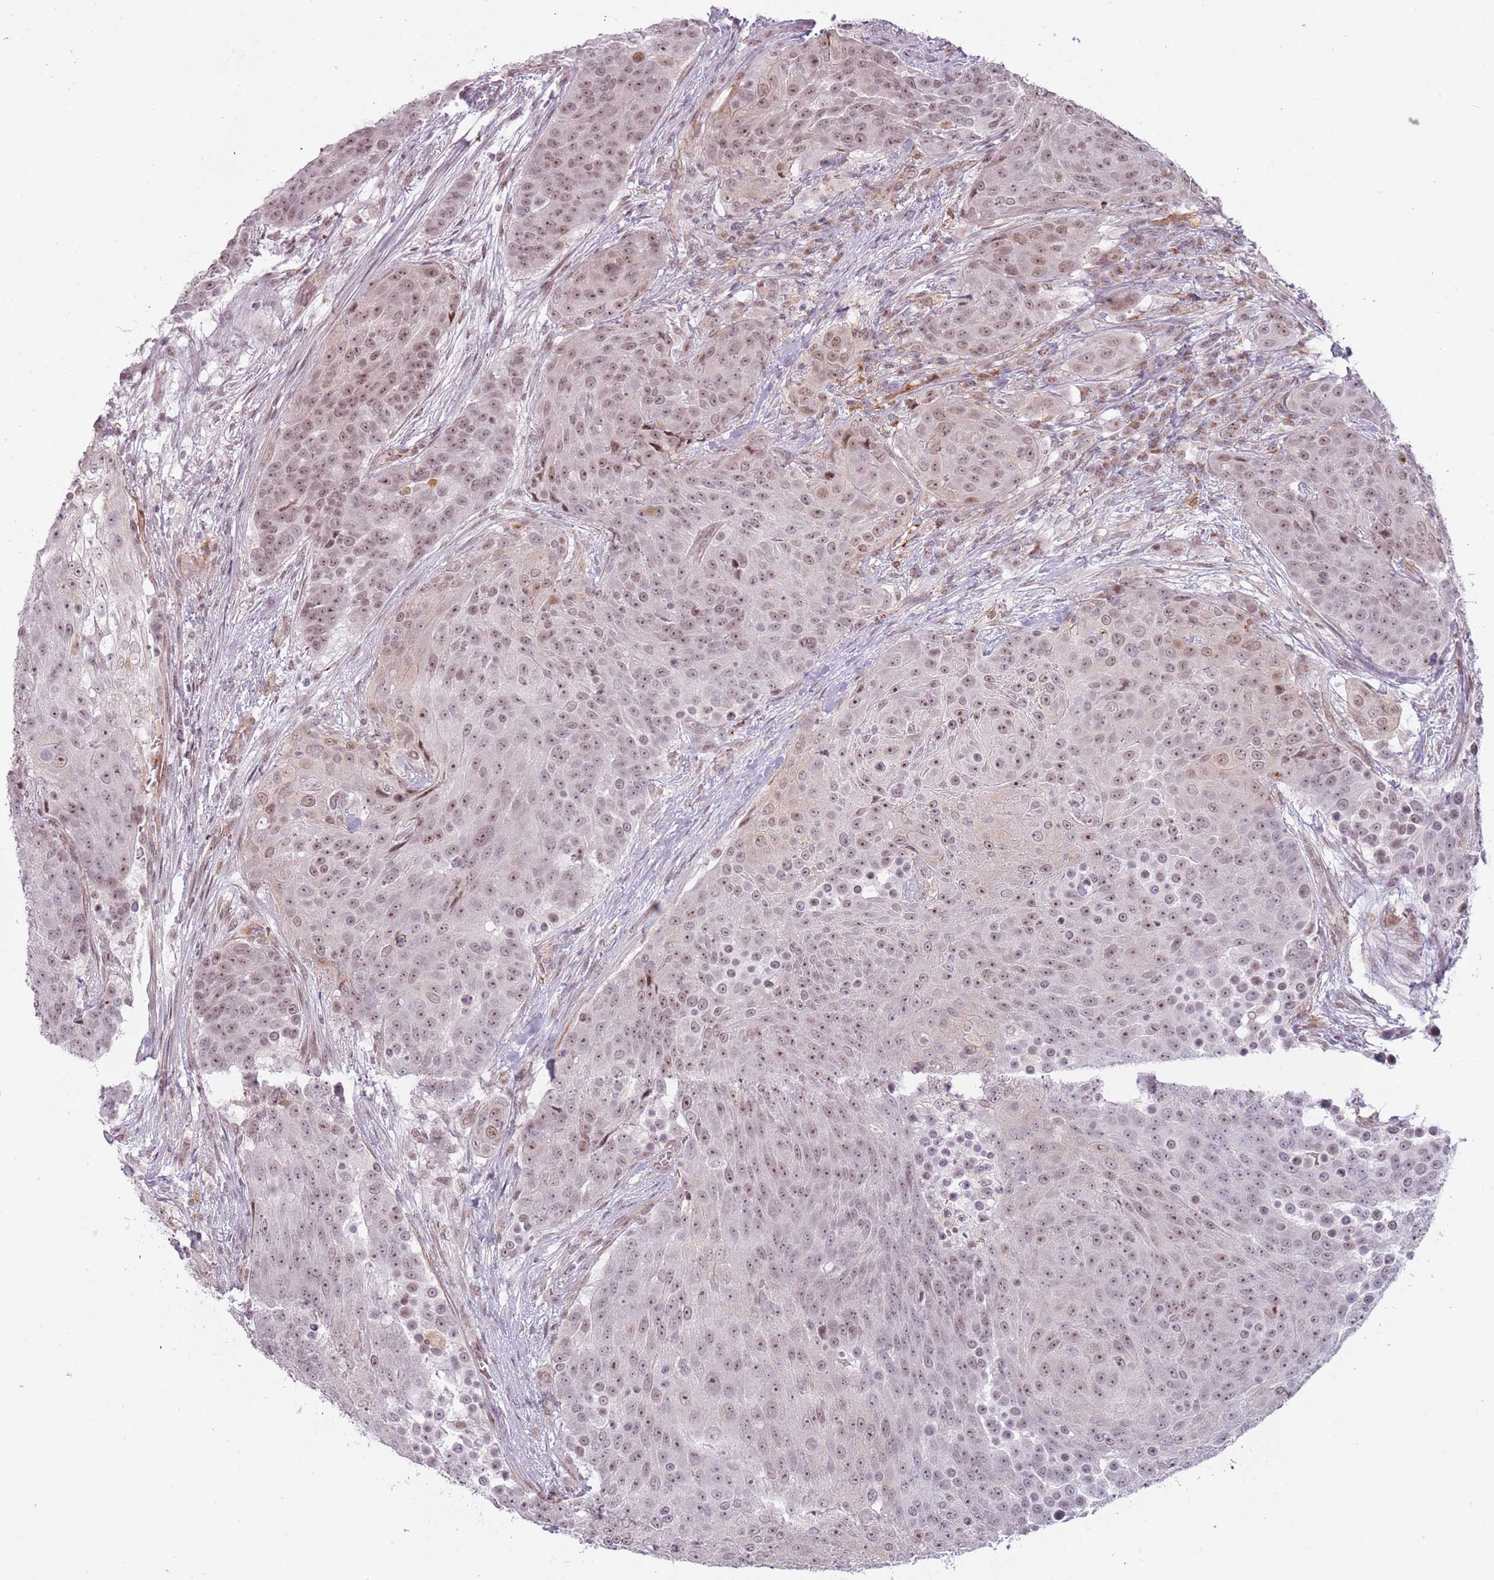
{"staining": {"intensity": "moderate", "quantity": ">75%", "location": "nuclear"}, "tissue": "urothelial cancer", "cell_type": "Tumor cells", "image_type": "cancer", "snomed": [{"axis": "morphology", "description": "Urothelial carcinoma, High grade"}, {"axis": "topography", "description": "Urinary bladder"}], "caption": "A histopathology image of human high-grade urothelial carcinoma stained for a protein shows moderate nuclear brown staining in tumor cells. The staining was performed using DAB (3,3'-diaminobenzidine), with brown indicating positive protein expression. Nuclei are stained blue with hematoxylin.", "gene": "REXO4", "patient": {"sex": "female", "age": 63}}